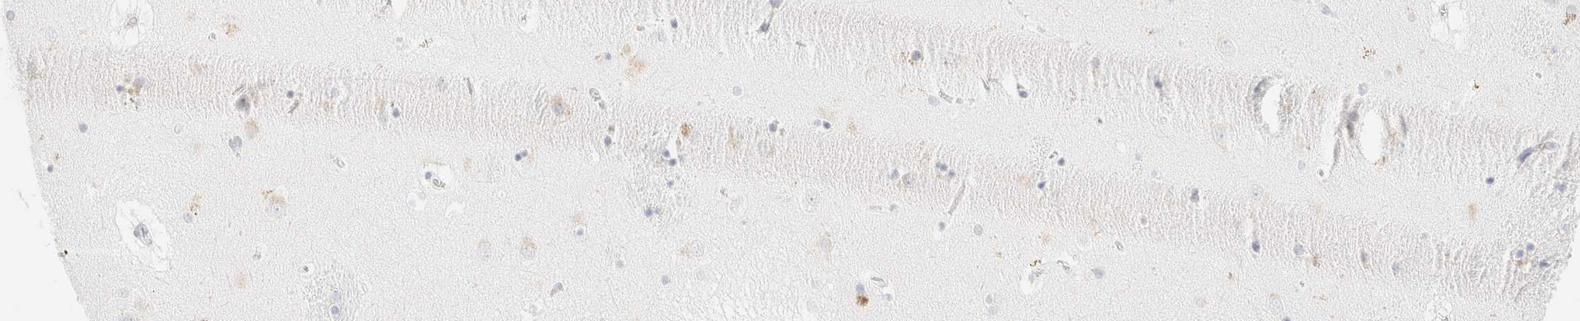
{"staining": {"intensity": "negative", "quantity": "none", "location": "none"}, "tissue": "caudate", "cell_type": "Glial cells", "image_type": "normal", "snomed": [{"axis": "morphology", "description": "Normal tissue, NOS"}, {"axis": "topography", "description": "Lateral ventricle wall"}], "caption": "Human caudate stained for a protein using IHC reveals no expression in glial cells.", "gene": "KRT15", "patient": {"sex": "male", "age": 70}}